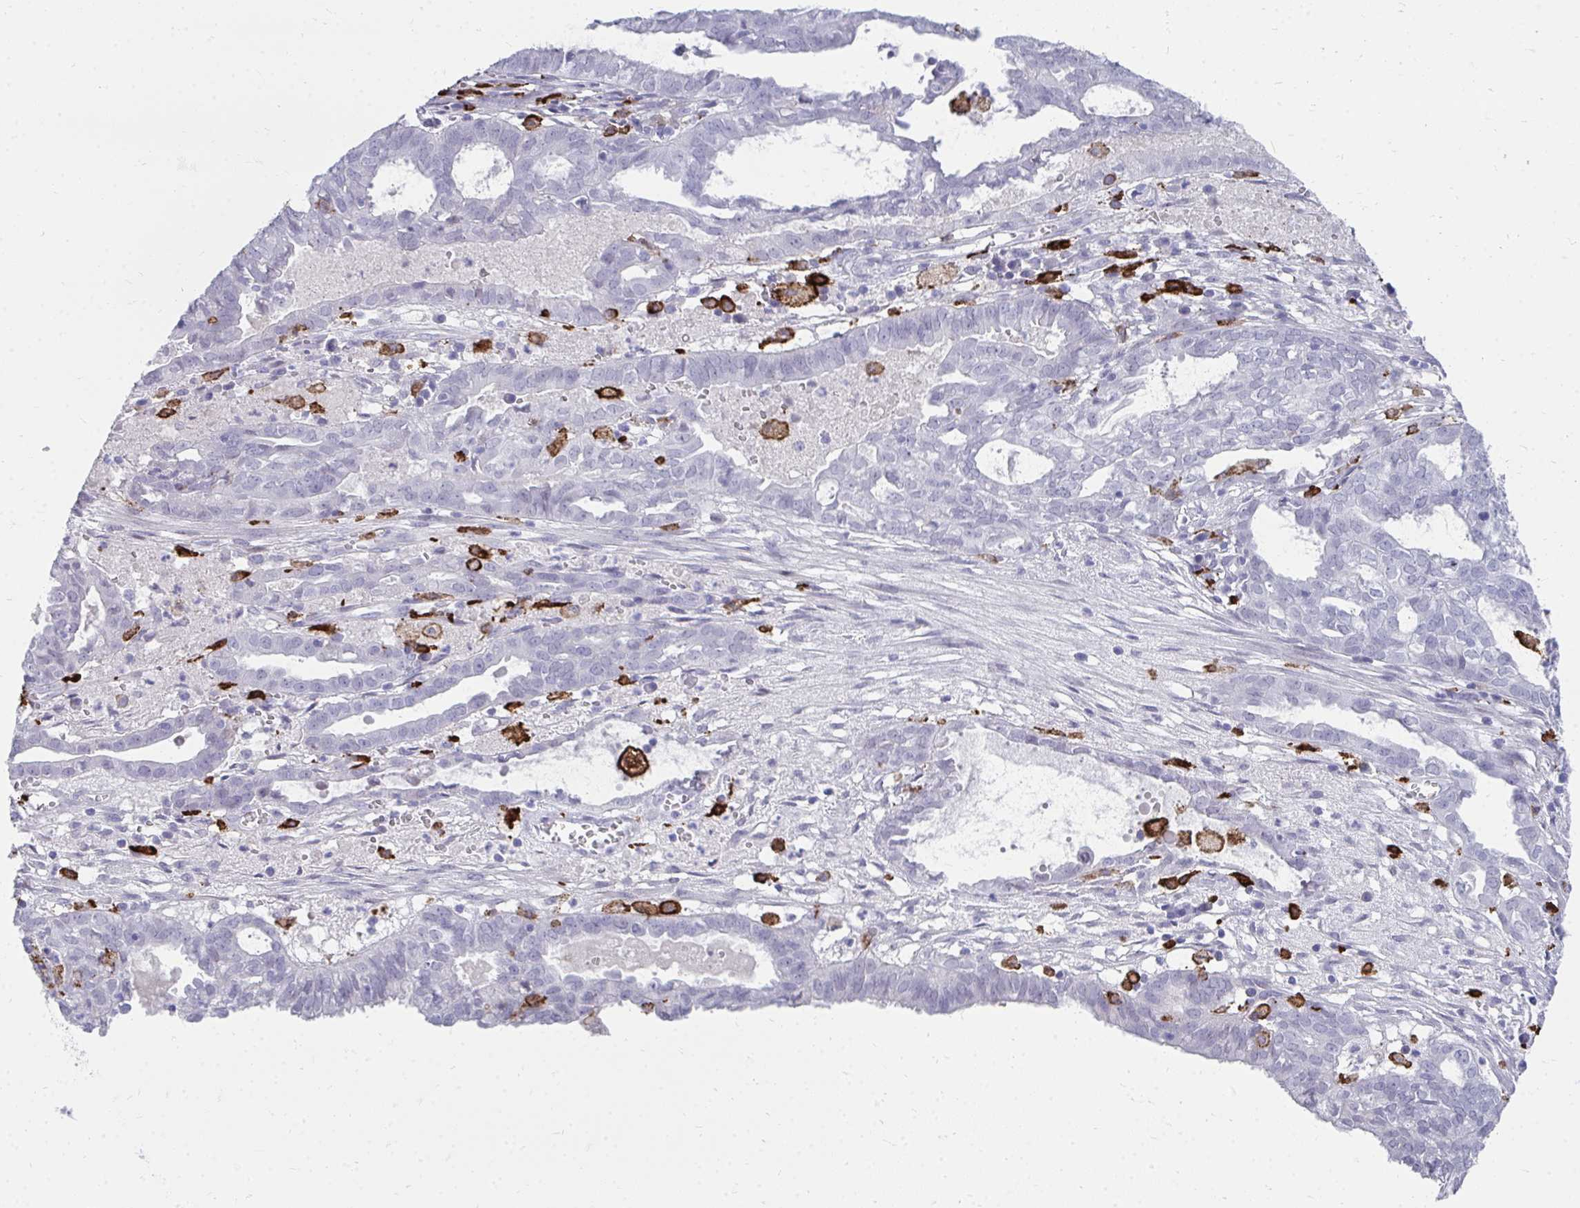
{"staining": {"intensity": "negative", "quantity": "none", "location": "none"}, "tissue": "ovarian cancer", "cell_type": "Tumor cells", "image_type": "cancer", "snomed": [{"axis": "morphology", "description": "Carcinoma, endometroid"}, {"axis": "topography", "description": "Ovary"}], "caption": "Tumor cells show no significant positivity in ovarian cancer. (Brightfield microscopy of DAB (3,3'-diaminobenzidine) immunohistochemistry (IHC) at high magnification).", "gene": "CD163", "patient": {"sex": "female", "age": 64}}